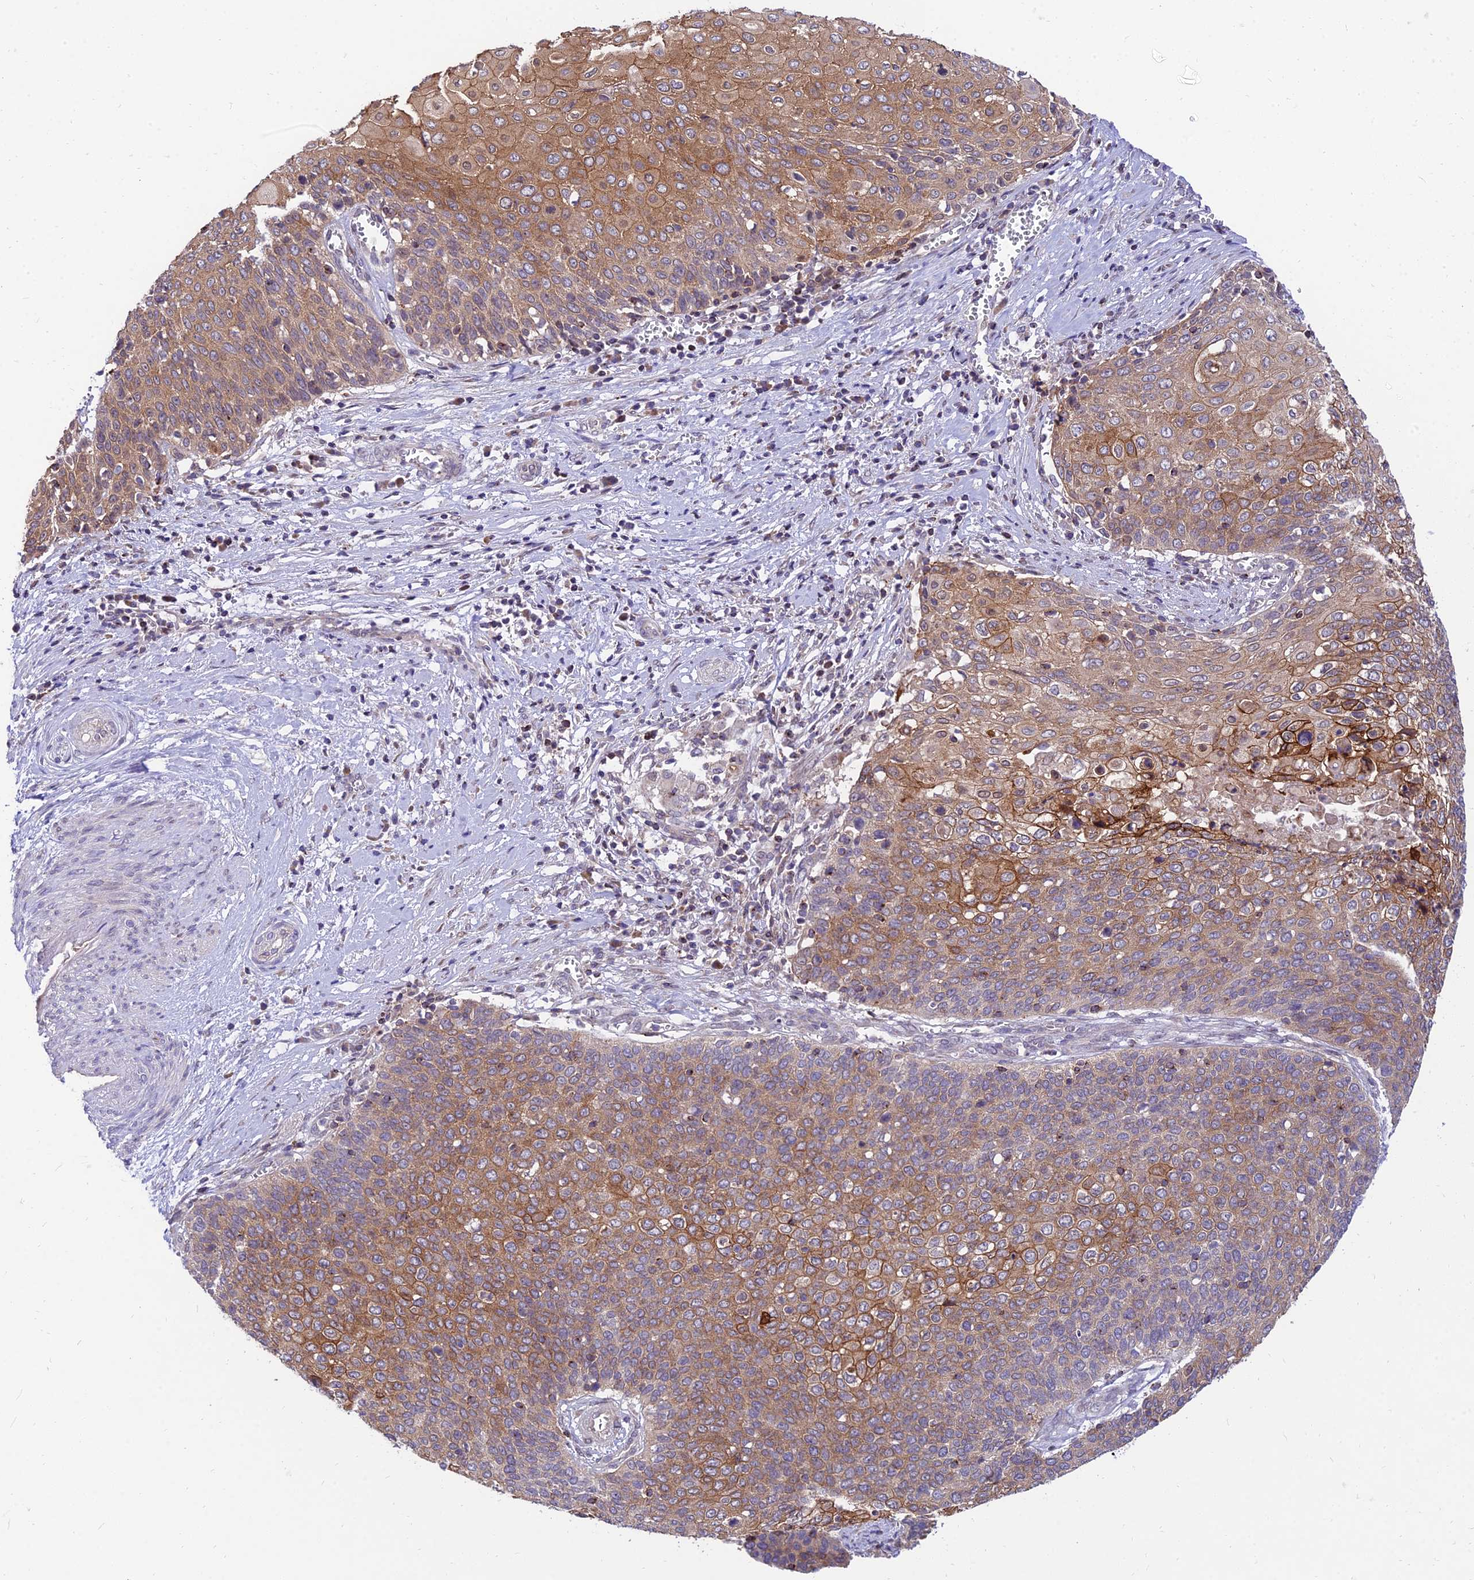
{"staining": {"intensity": "moderate", "quantity": "25%-75%", "location": "cytoplasmic/membranous"}, "tissue": "cervical cancer", "cell_type": "Tumor cells", "image_type": "cancer", "snomed": [{"axis": "morphology", "description": "Squamous cell carcinoma, NOS"}, {"axis": "topography", "description": "Cervix"}], "caption": "DAB (3,3'-diaminobenzidine) immunohistochemical staining of cervical cancer shows moderate cytoplasmic/membranous protein staining in about 25%-75% of tumor cells. (DAB IHC with brightfield microscopy, high magnification).", "gene": "C6orf132", "patient": {"sex": "female", "age": 39}}